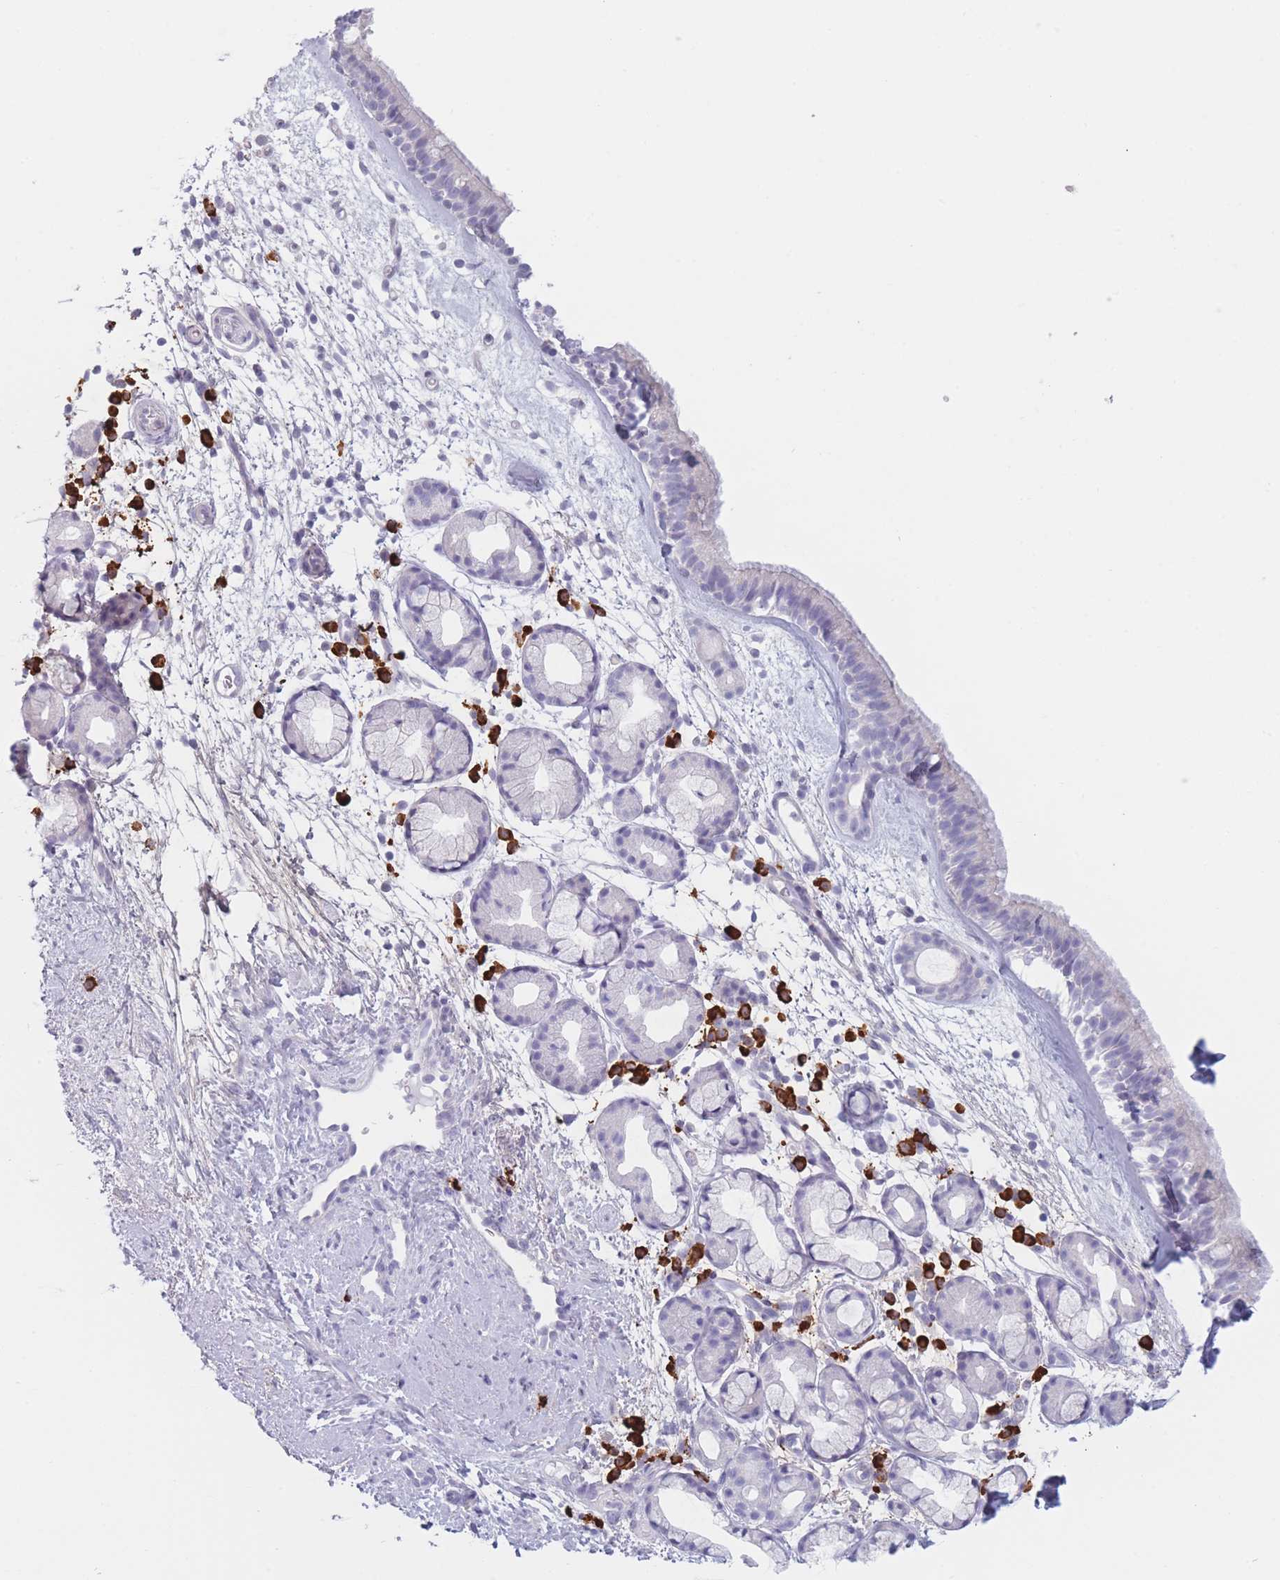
{"staining": {"intensity": "negative", "quantity": "none", "location": "none"}, "tissue": "nasopharynx", "cell_type": "Respiratory epithelial cells", "image_type": "normal", "snomed": [{"axis": "morphology", "description": "Normal tissue, NOS"}, {"axis": "topography", "description": "Nasopharynx"}], "caption": "IHC of normal human nasopharynx displays no expression in respiratory epithelial cells. Brightfield microscopy of IHC stained with DAB (3,3'-diaminobenzidine) (brown) and hematoxylin (blue), captured at high magnification.", "gene": "PLEKHG2", "patient": {"sex": "female", "age": 81}}